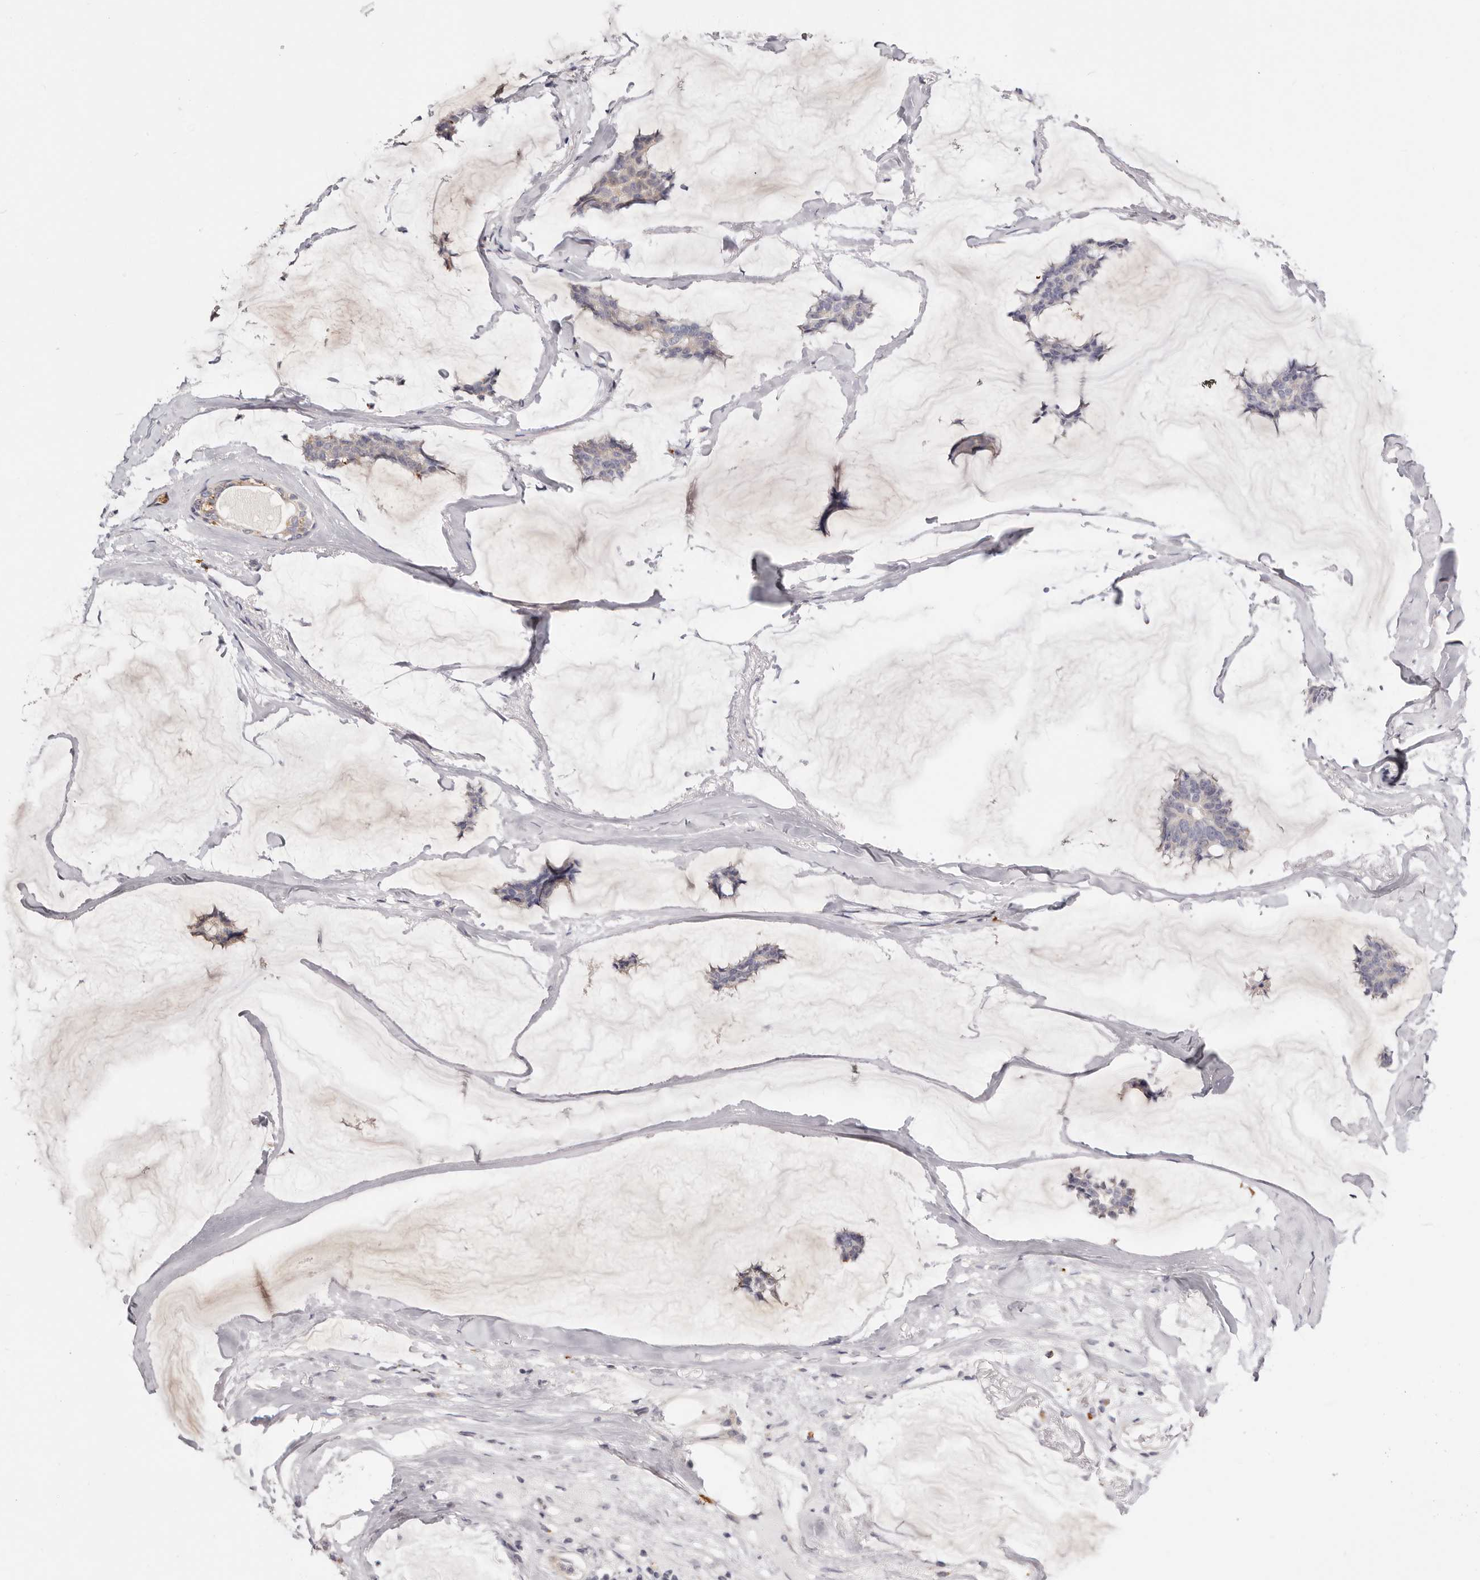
{"staining": {"intensity": "weak", "quantity": "25%-75%", "location": "cytoplasmic/membranous"}, "tissue": "breast cancer", "cell_type": "Tumor cells", "image_type": "cancer", "snomed": [{"axis": "morphology", "description": "Duct carcinoma"}, {"axis": "topography", "description": "Breast"}], "caption": "High-power microscopy captured an IHC micrograph of invasive ductal carcinoma (breast), revealing weak cytoplasmic/membranous positivity in approximately 25%-75% of tumor cells.", "gene": "USP33", "patient": {"sex": "female", "age": 93}}